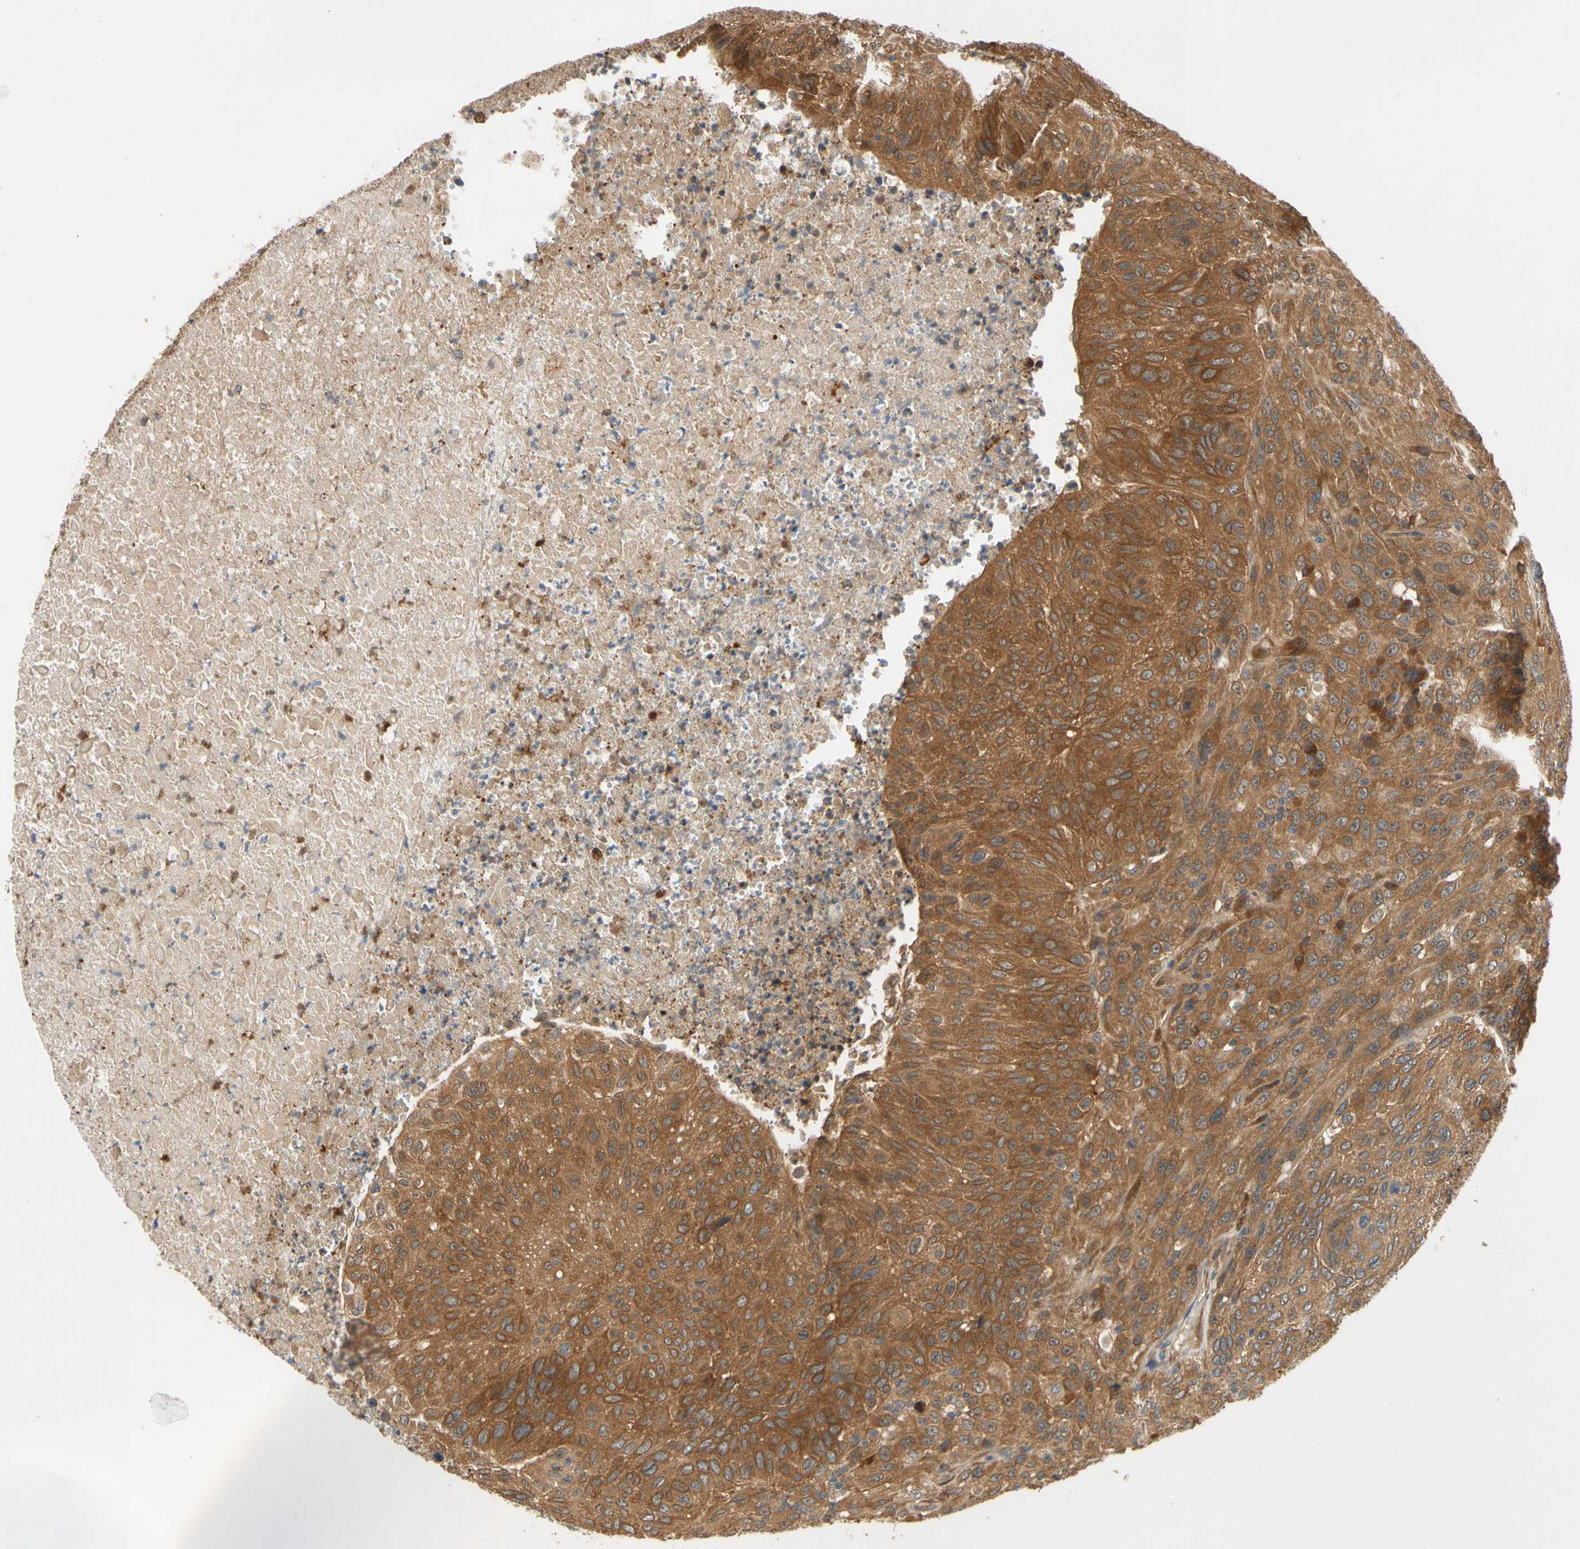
{"staining": {"intensity": "strong", "quantity": ">75%", "location": "cytoplasmic/membranous"}, "tissue": "urothelial cancer", "cell_type": "Tumor cells", "image_type": "cancer", "snomed": [{"axis": "morphology", "description": "Urothelial carcinoma, High grade"}, {"axis": "topography", "description": "Urinary bladder"}], "caption": "This micrograph displays immunohistochemistry (IHC) staining of urothelial cancer, with high strong cytoplasmic/membranous expression in about >75% of tumor cells.", "gene": "TDRP", "patient": {"sex": "male", "age": 66}}